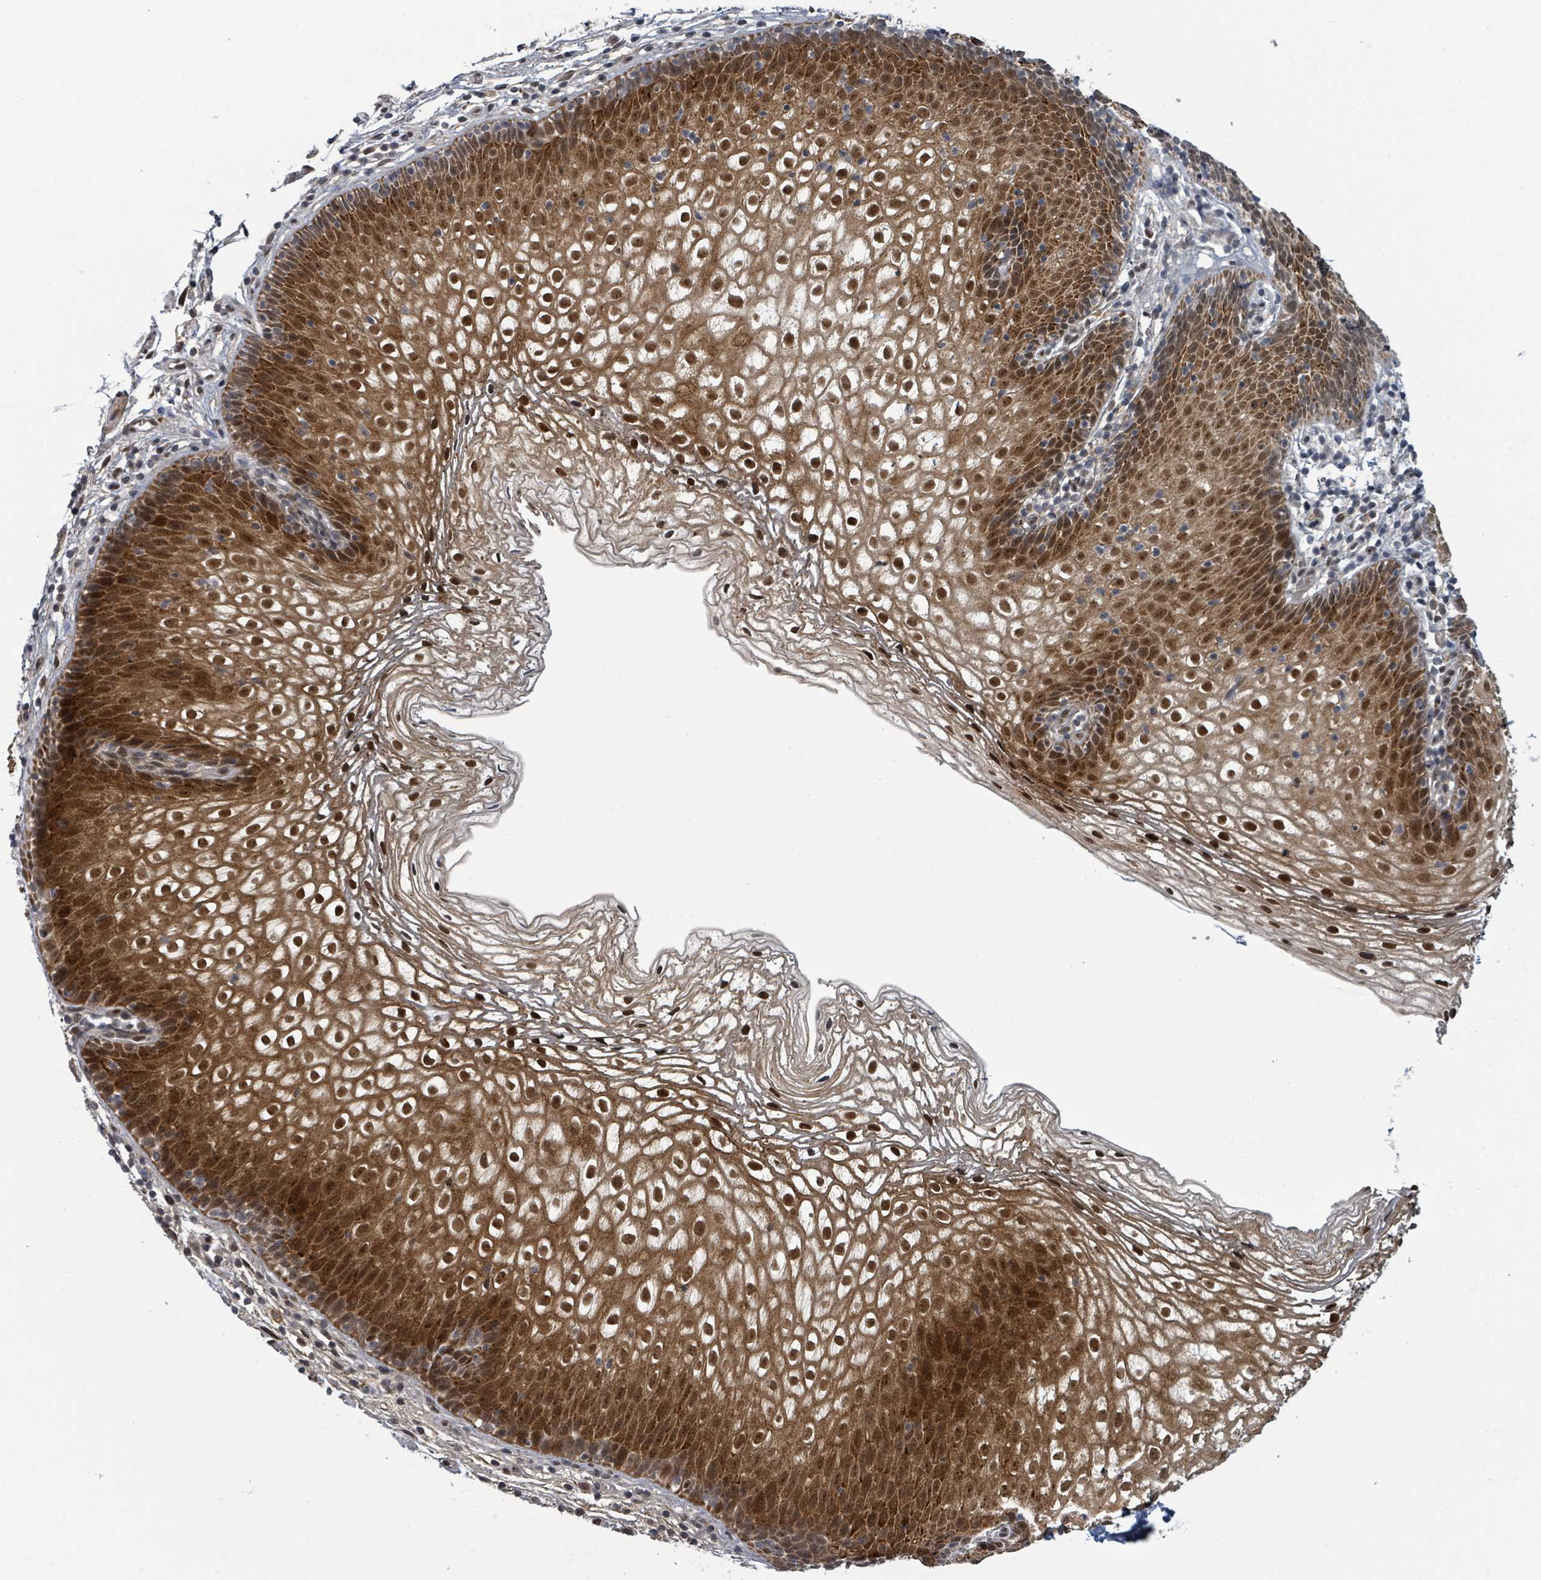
{"staining": {"intensity": "strong", "quantity": "25%-75%", "location": "cytoplasmic/membranous,nuclear"}, "tissue": "vagina", "cell_type": "Squamous epithelial cells", "image_type": "normal", "snomed": [{"axis": "morphology", "description": "Normal tissue, NOS"}, {"axis": "topography", "description": "Vagina"}], "caption": "Unremarkable vagina shows strong cytoplasmic/membranous,nuclear staining in about 25%-75% of squamous epithelial cells The protein of interest is stained brown, and the nuclei are stained in blue (DAB IHC with brightfield microscopy, high magnification)..", "gene": "GTF3C1", "patient": {"sex": "female", "age": 47}}